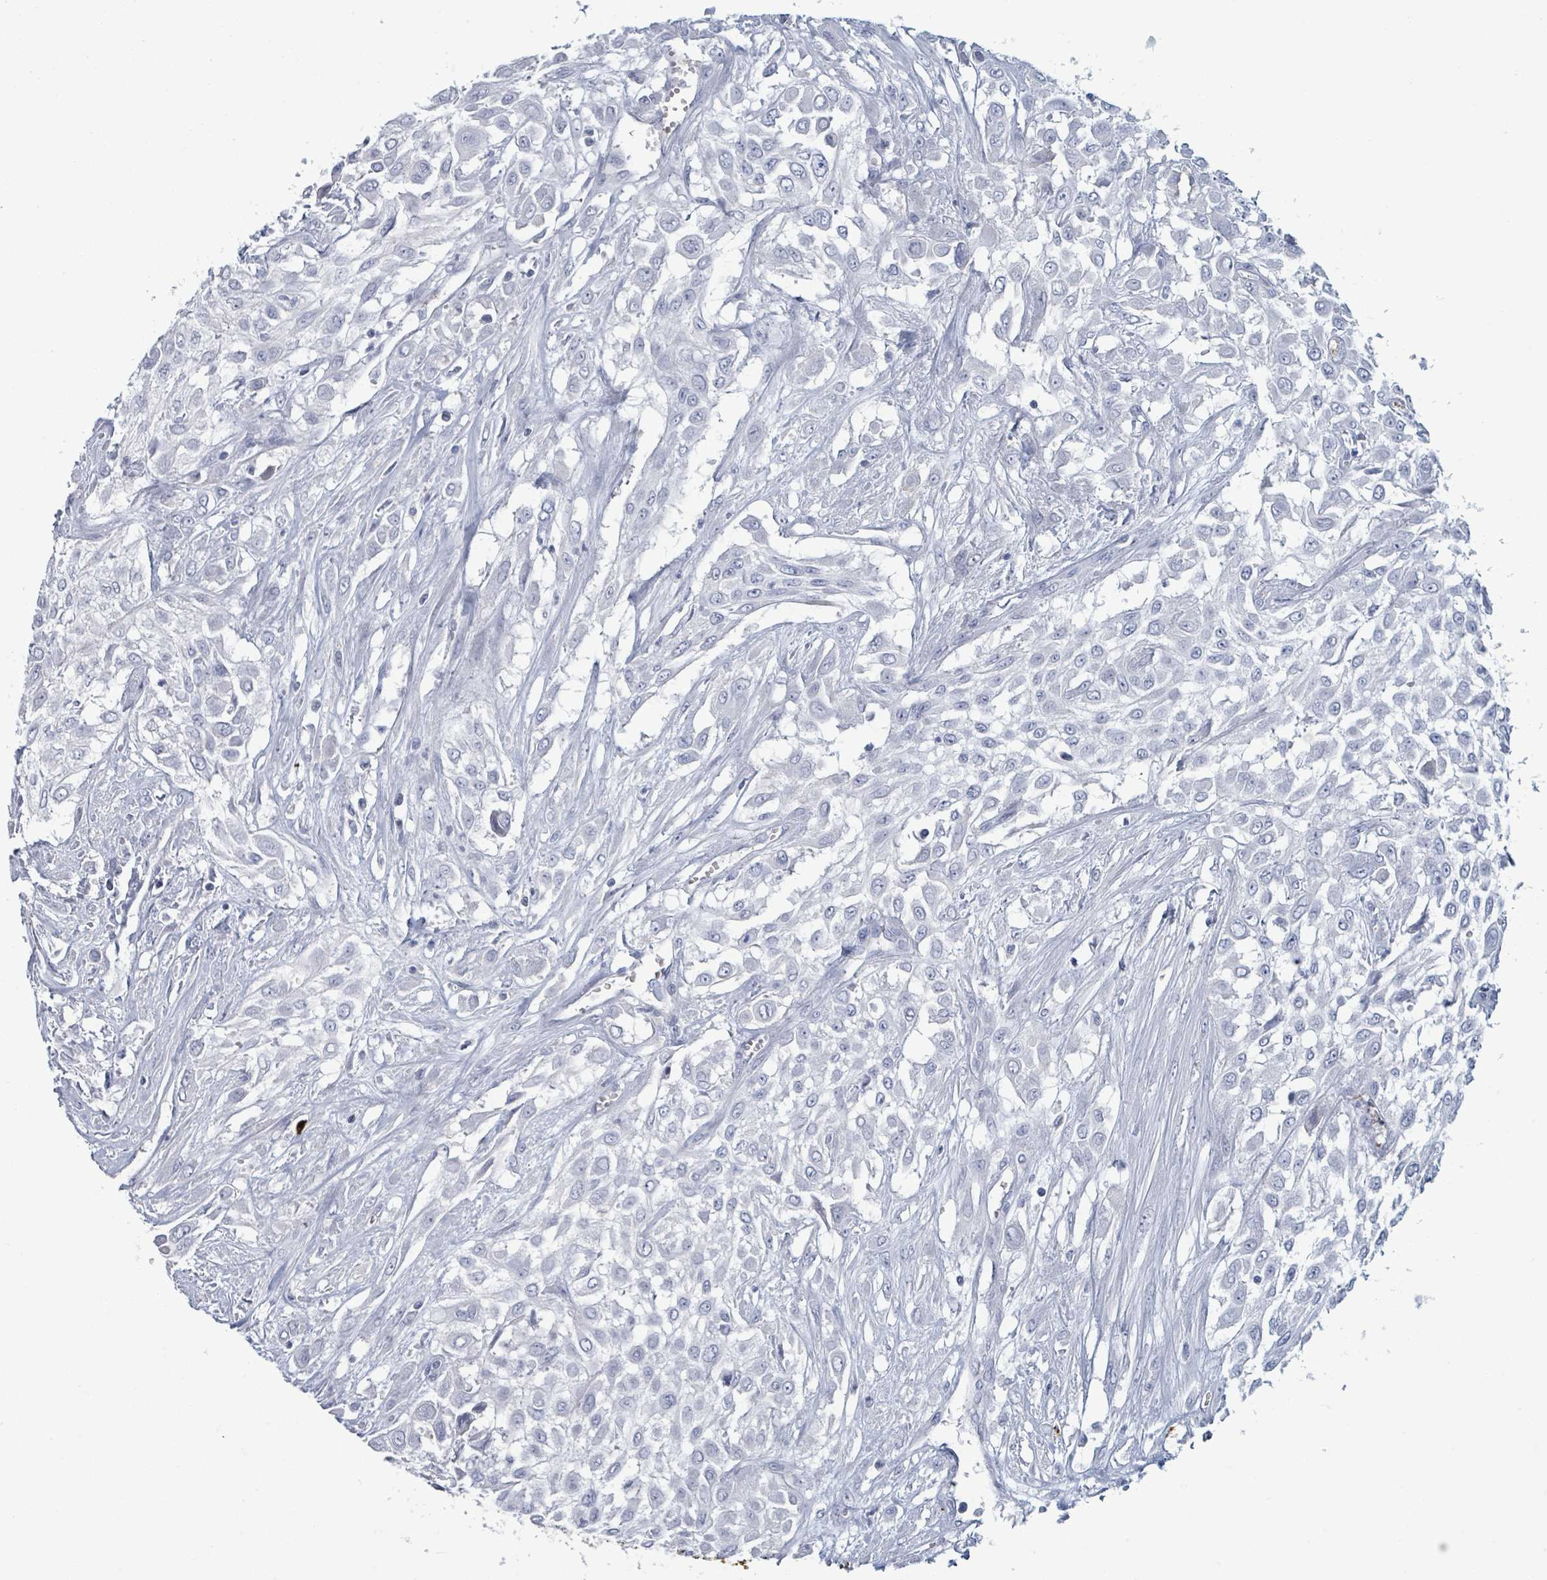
{"staining": {"intensity": "negative", "quantity": "none", "location": "none"}, "tissue": "urothelial cancer", "cell_type": "Tumor cells", "image_type": "cancer", "snomed": [{"axis": "morphology", "description": "Urothelial carcinoma, High grade"}, {"axis": "topography", "description": "Urinary bladder"}], "caption": "This is an immunohistochemistry (IHC) histopathology image of human urothelial carcinoma (high-grade). There is no expression in tumor cells.", "gene": "VPS13D", "patient": {"sex": "male", "age": 57}}